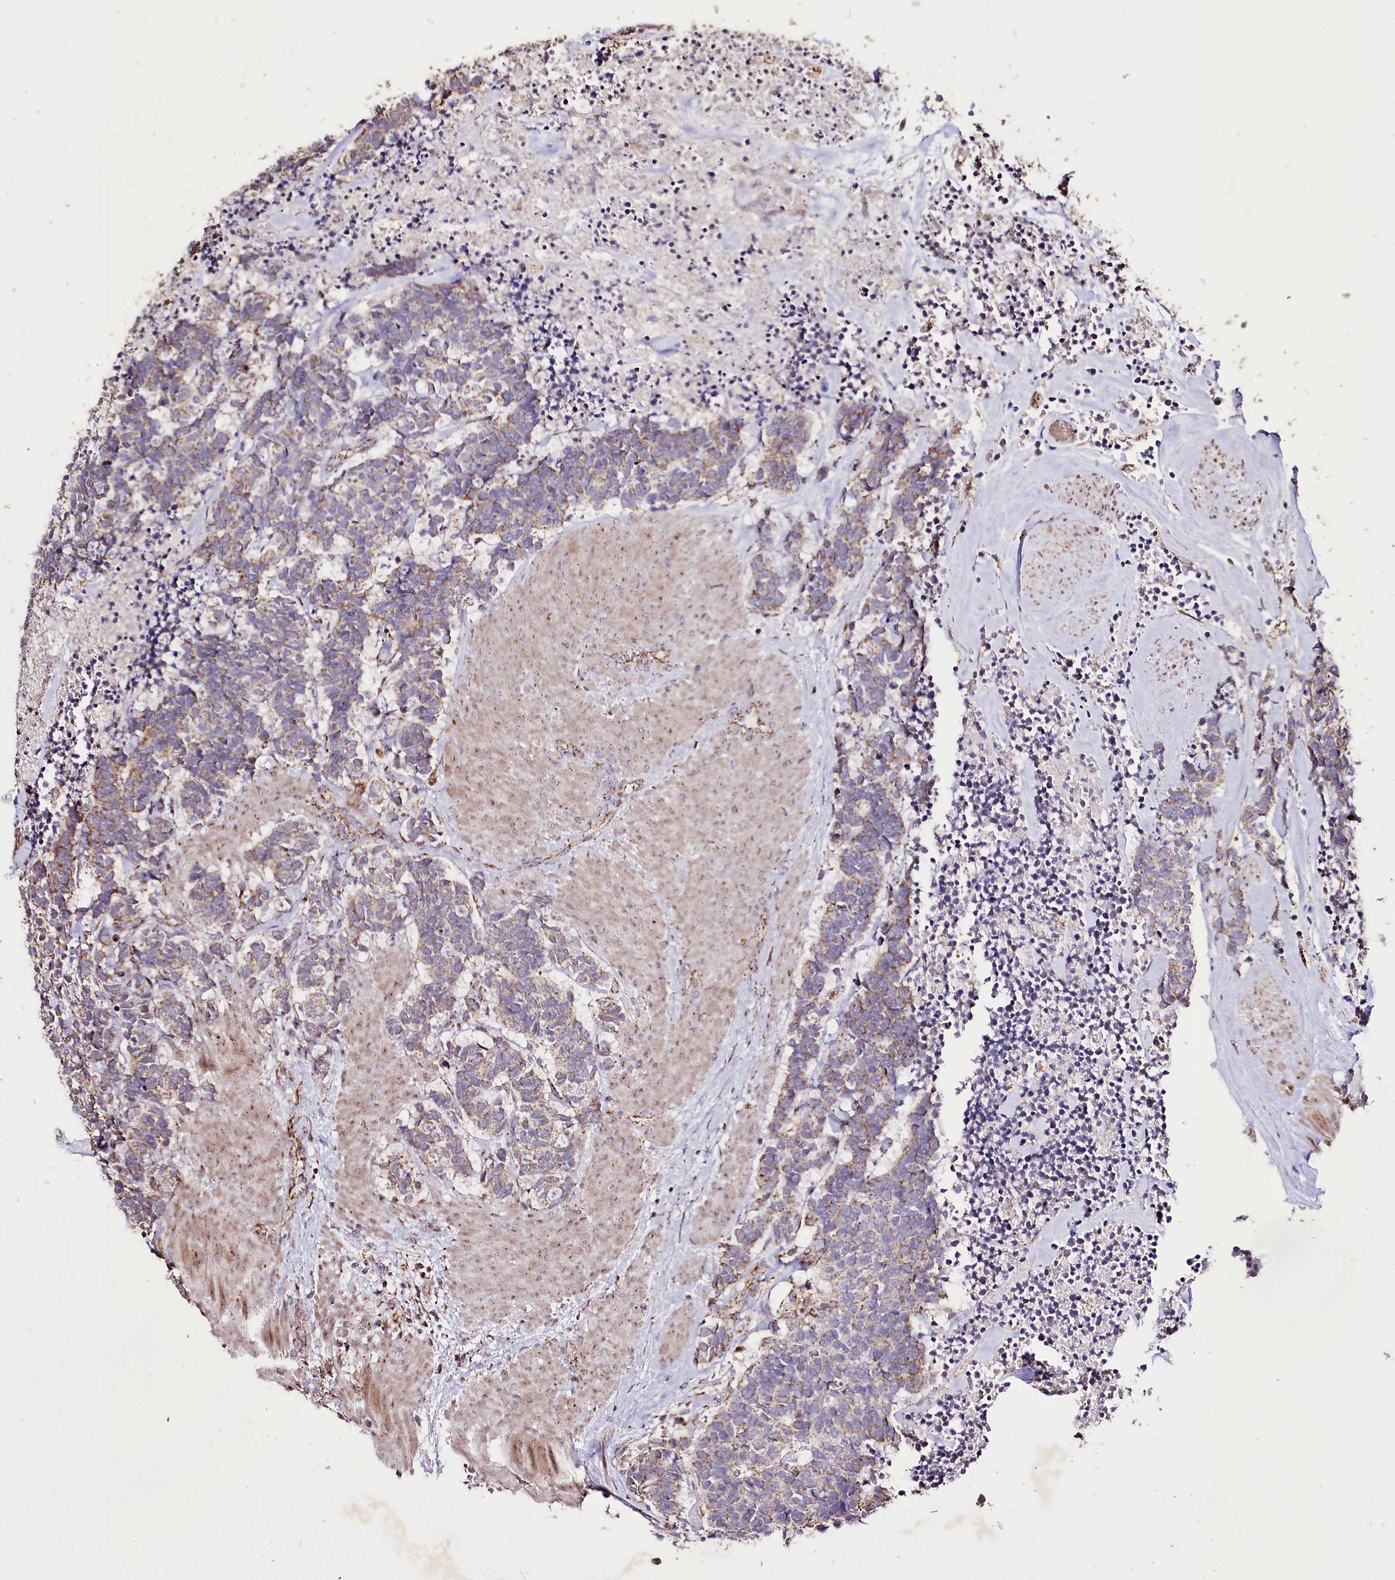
{"staining": {"intensity": "weak", "quantity": "<25%", "location": "cytoplasmic/membranous"}, "tissue": "carcinoid", "cell_type": "Tumor cells", "image_type": "cancer", "snomed": [{"axis": "morphology", "description": "Carcinoma, NOS"}, {"axis": "morphology", "description": "Carcinoid, malignant, NOS"}, {"axis": "topography", "description": "Urinary bladder"}], "caption": "IHC of carcinoid reveals no expression in tumor cells.", "gene": "CARD19", "patient": {"sex": "male", "age": 57}}